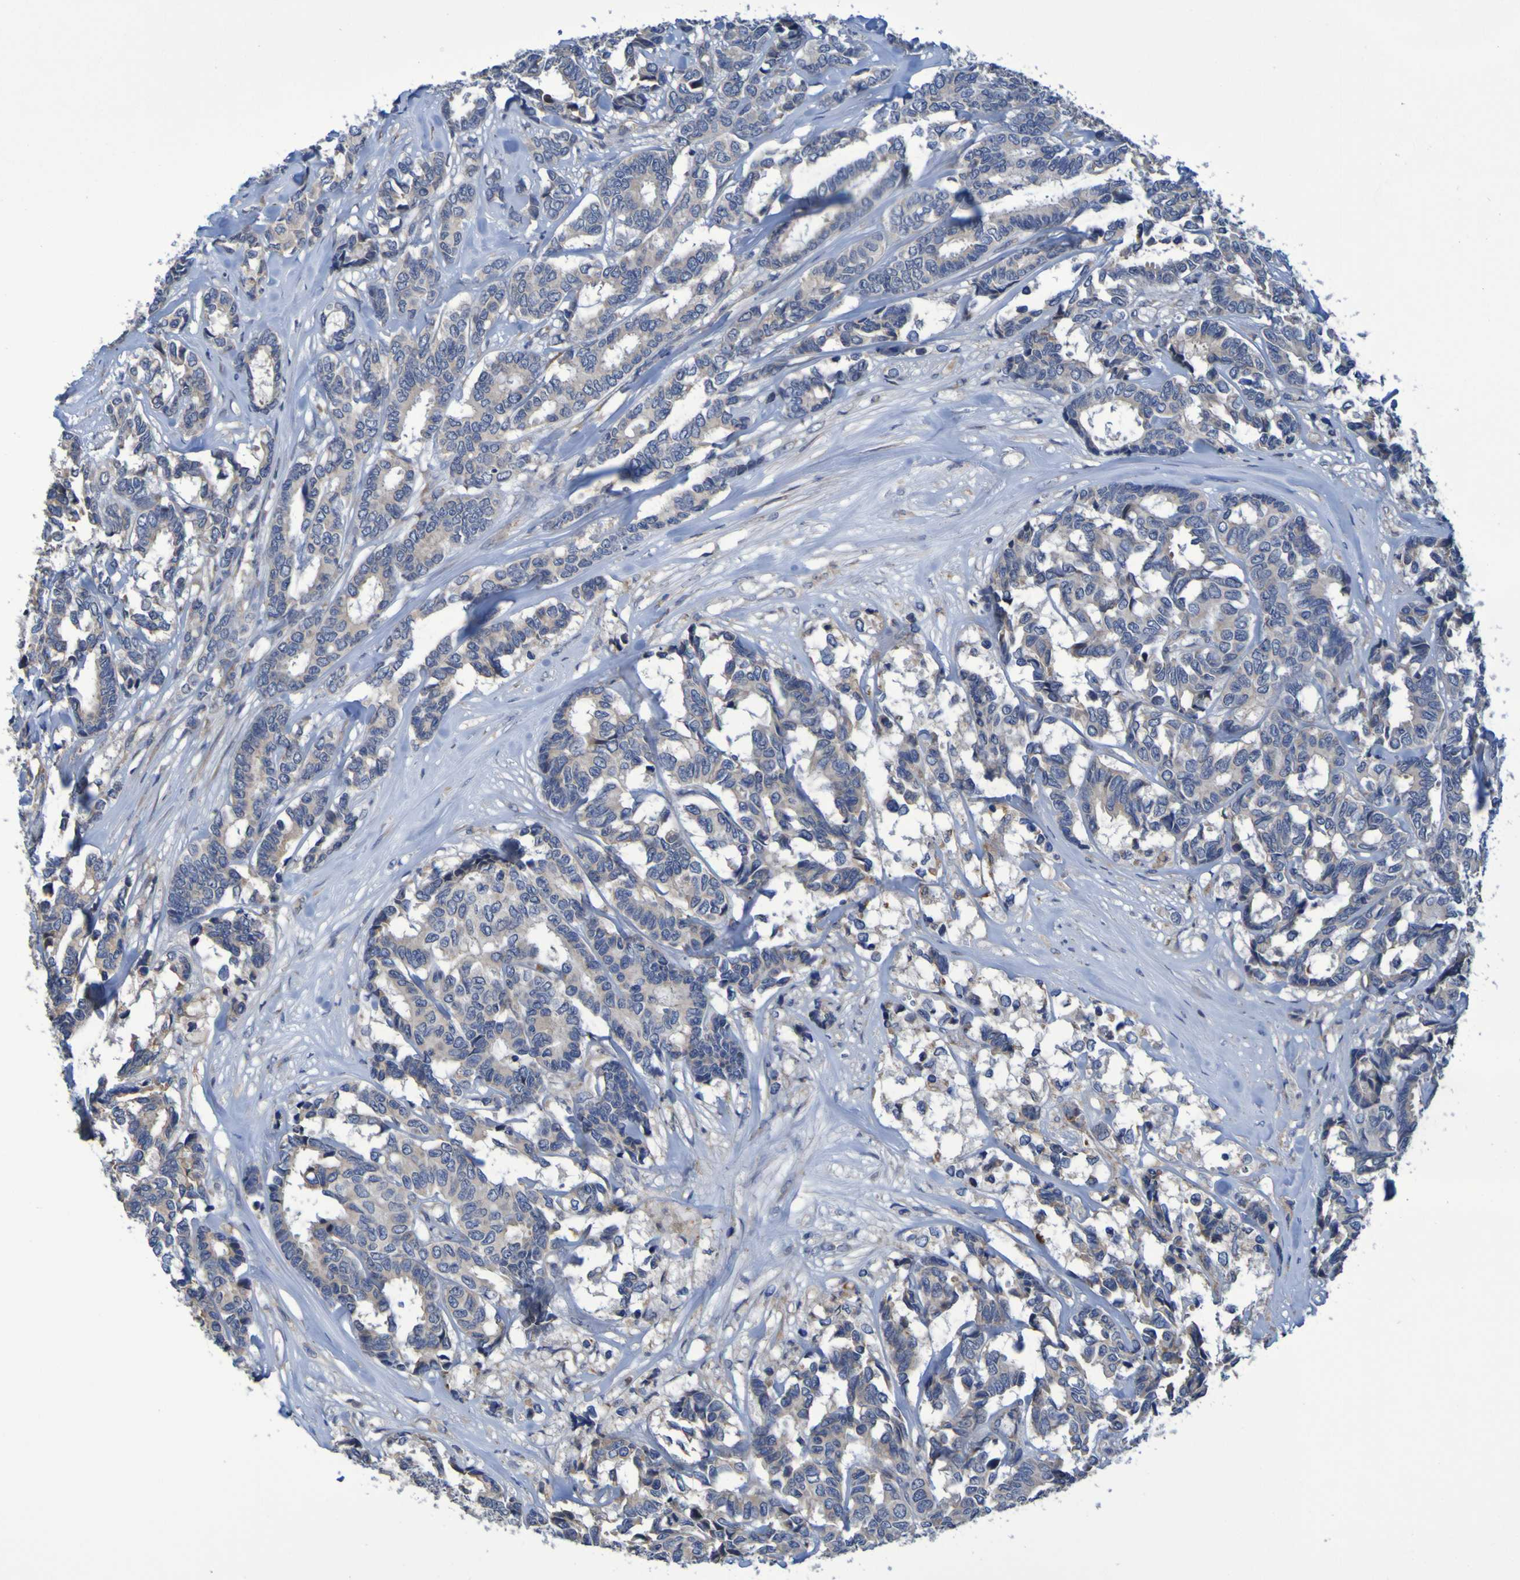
{"staining": {"intensity": "weak", "quantity": ">75%", "location": "cytoplasmic/membranous"}, "tissue": "breast cancer", "cell_type": "Tumor cells", "image_type": "cancer", "snomed": [{"axis": "morphology", "description": "Duct carcinoma"}, {"axis": "topography", "description": "Breast"}], "caption": "There is low levels of weak cytoplasmic/membranous positivity in tumor cells of breast cancer (infiltrating ductal carcinoma), as demonstrated by immunohistochemical staining (brown color).", "gene": "CLDN18", "patient": {"sex": "female", "age": 87}}